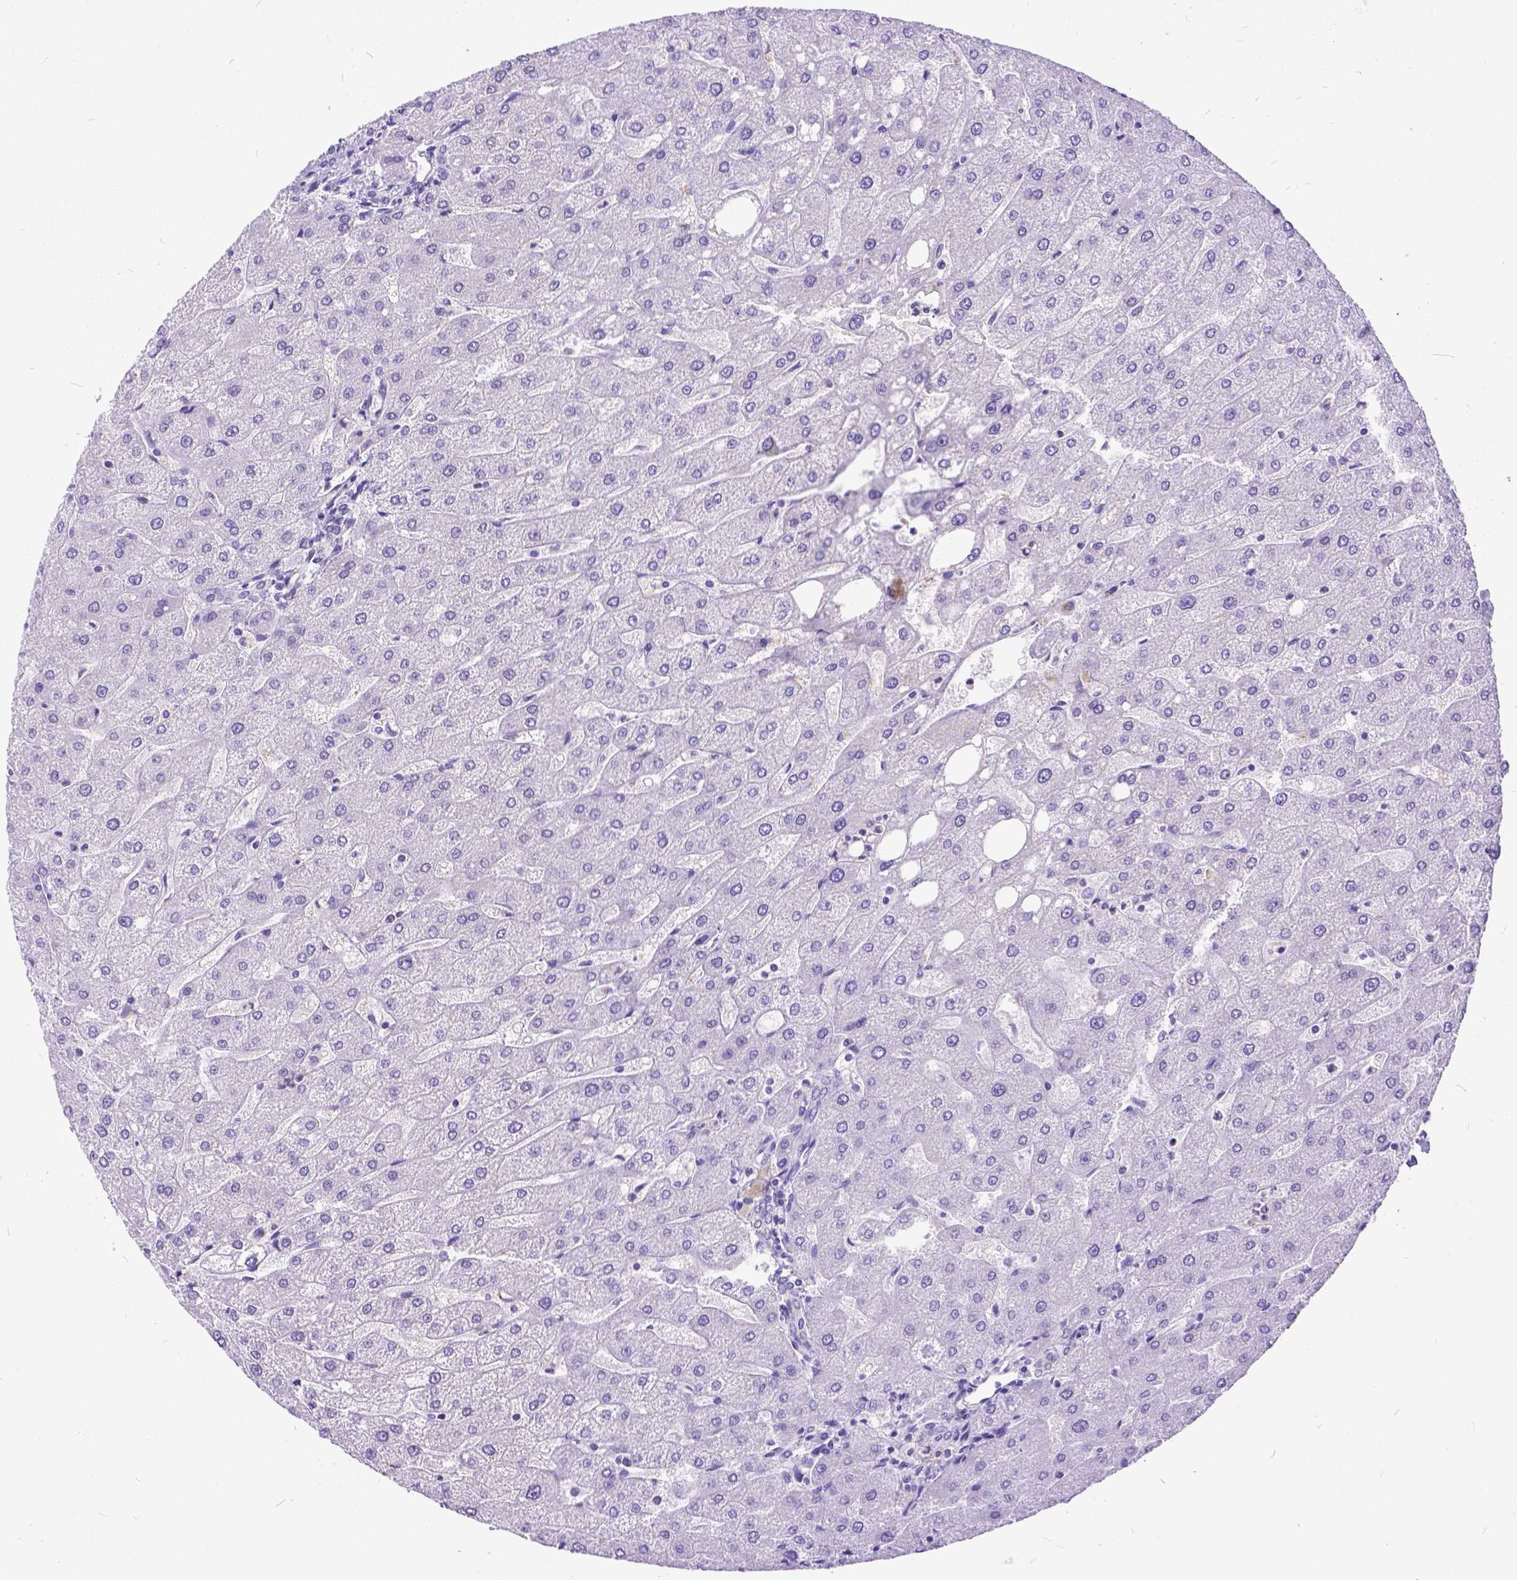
{"staining": {"intensity": "negative", "quantity": "none", "location": "none"}, "tissue": "liver", "cell_type": "Cholangiocytes", "image_type": "normal", "snomed": [{"axis": "morphology", "description": "Normal tissue, NOS"}, {"axis": "topography", "description": "Liver"}], "caption": "Liver stained for a protein using IHC displays no expression cholangiocytes.", "gene": "TMEM169", "patient": {"sex": "male", "age": 67}}